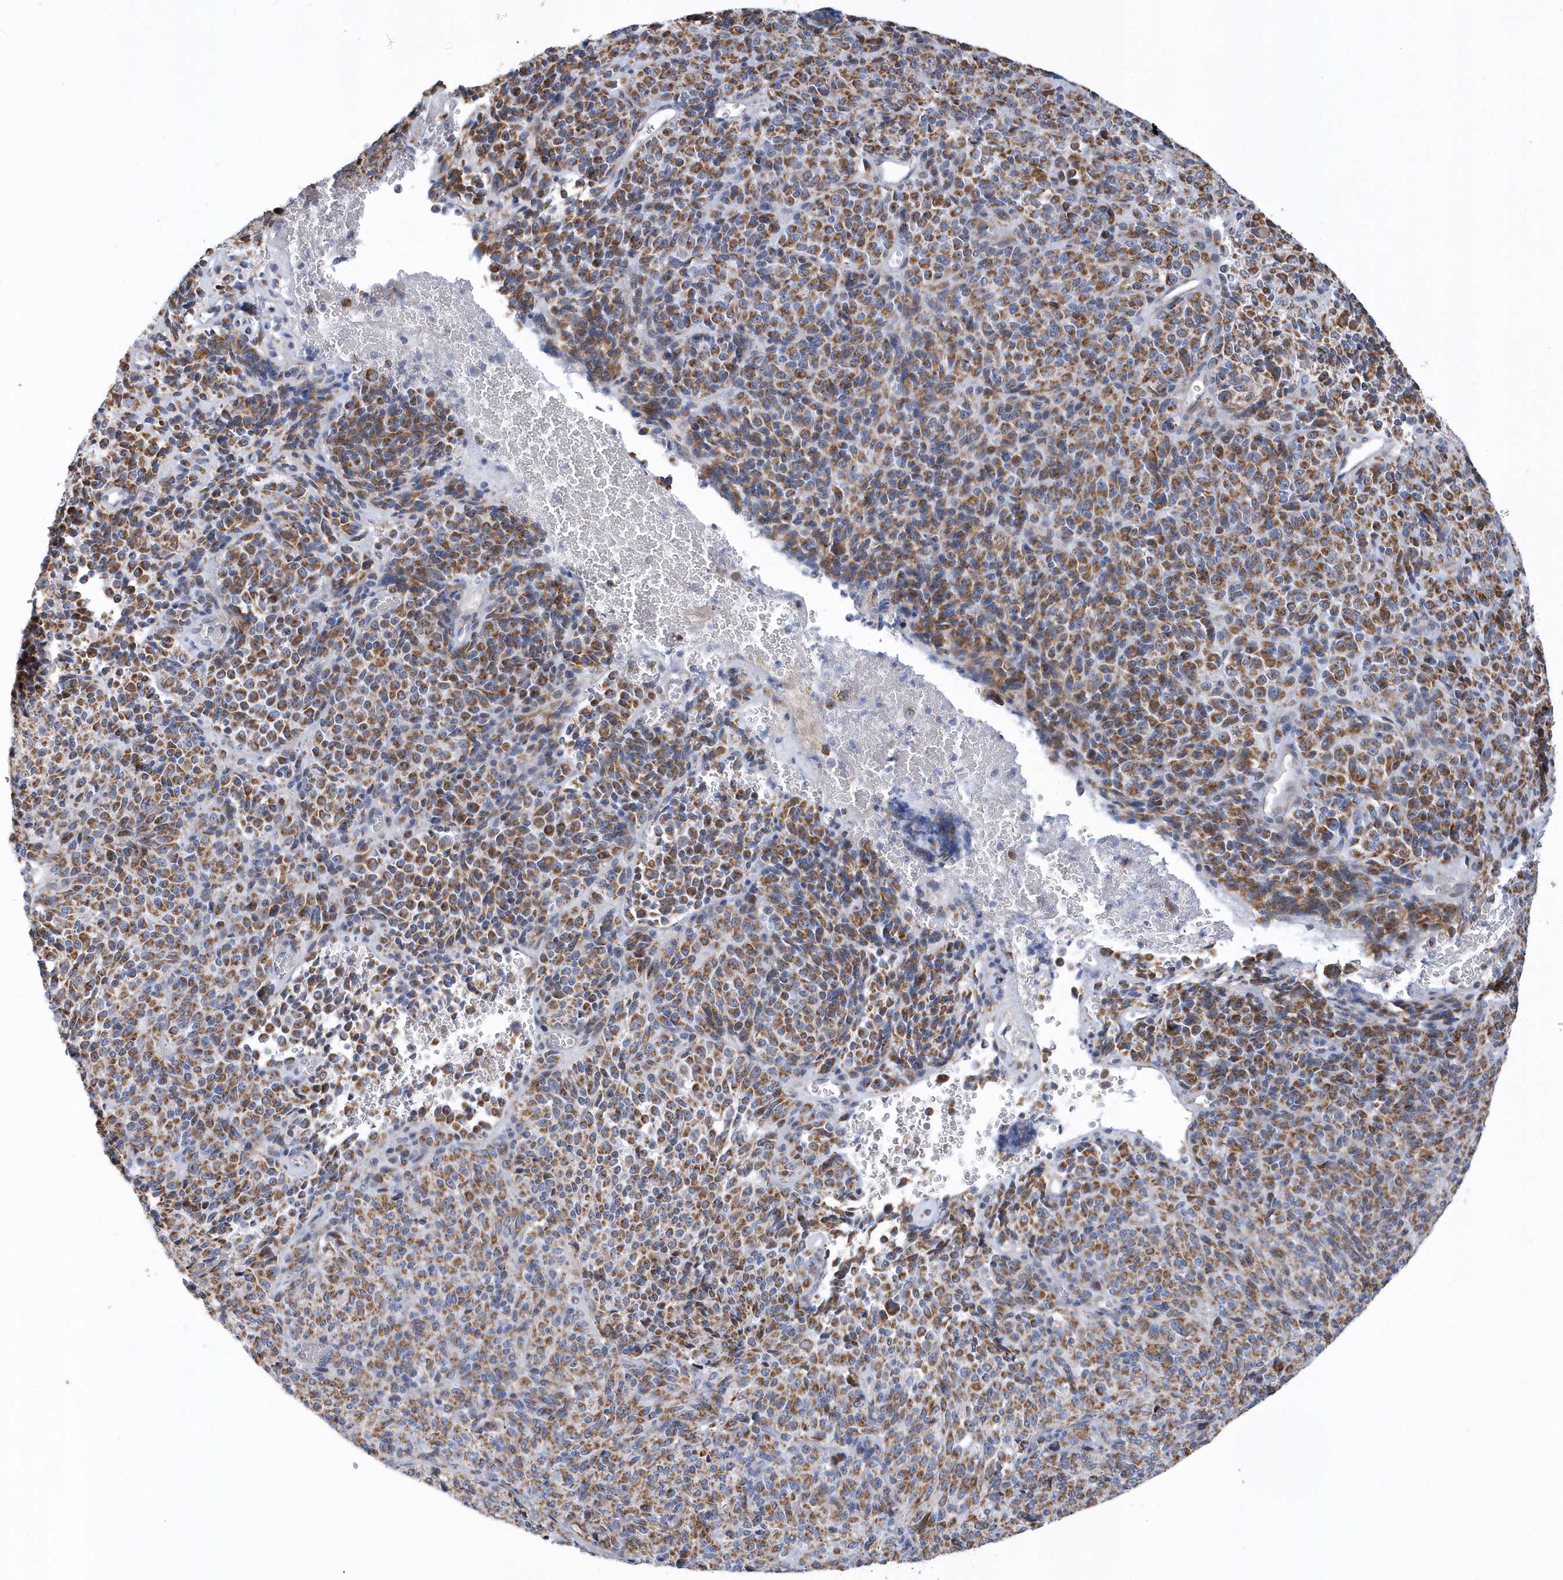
{"staining": {"intensity": "moderate", "quantity": ">75%", "location": "cytoplasmic/membranous"}, "tissue": "melanoma", "cell_type": "Tumor cells", "image_type": "cancer", "snomed": [{"axis": "morphology", "description": "Malignant melanoma, Metastatic site"}, {"axis": "topography", "description": "Brain"}], "caption": "A medium amount of moderate cytoplasmic/membranous expression is present in about >75% of tumor cells in melanoma tissue. (brown staining indicates protein expression, while blue staining denotes nuclei).", "gene": "VWA5B2", "patient": {"sex": "female", "age": 56}}